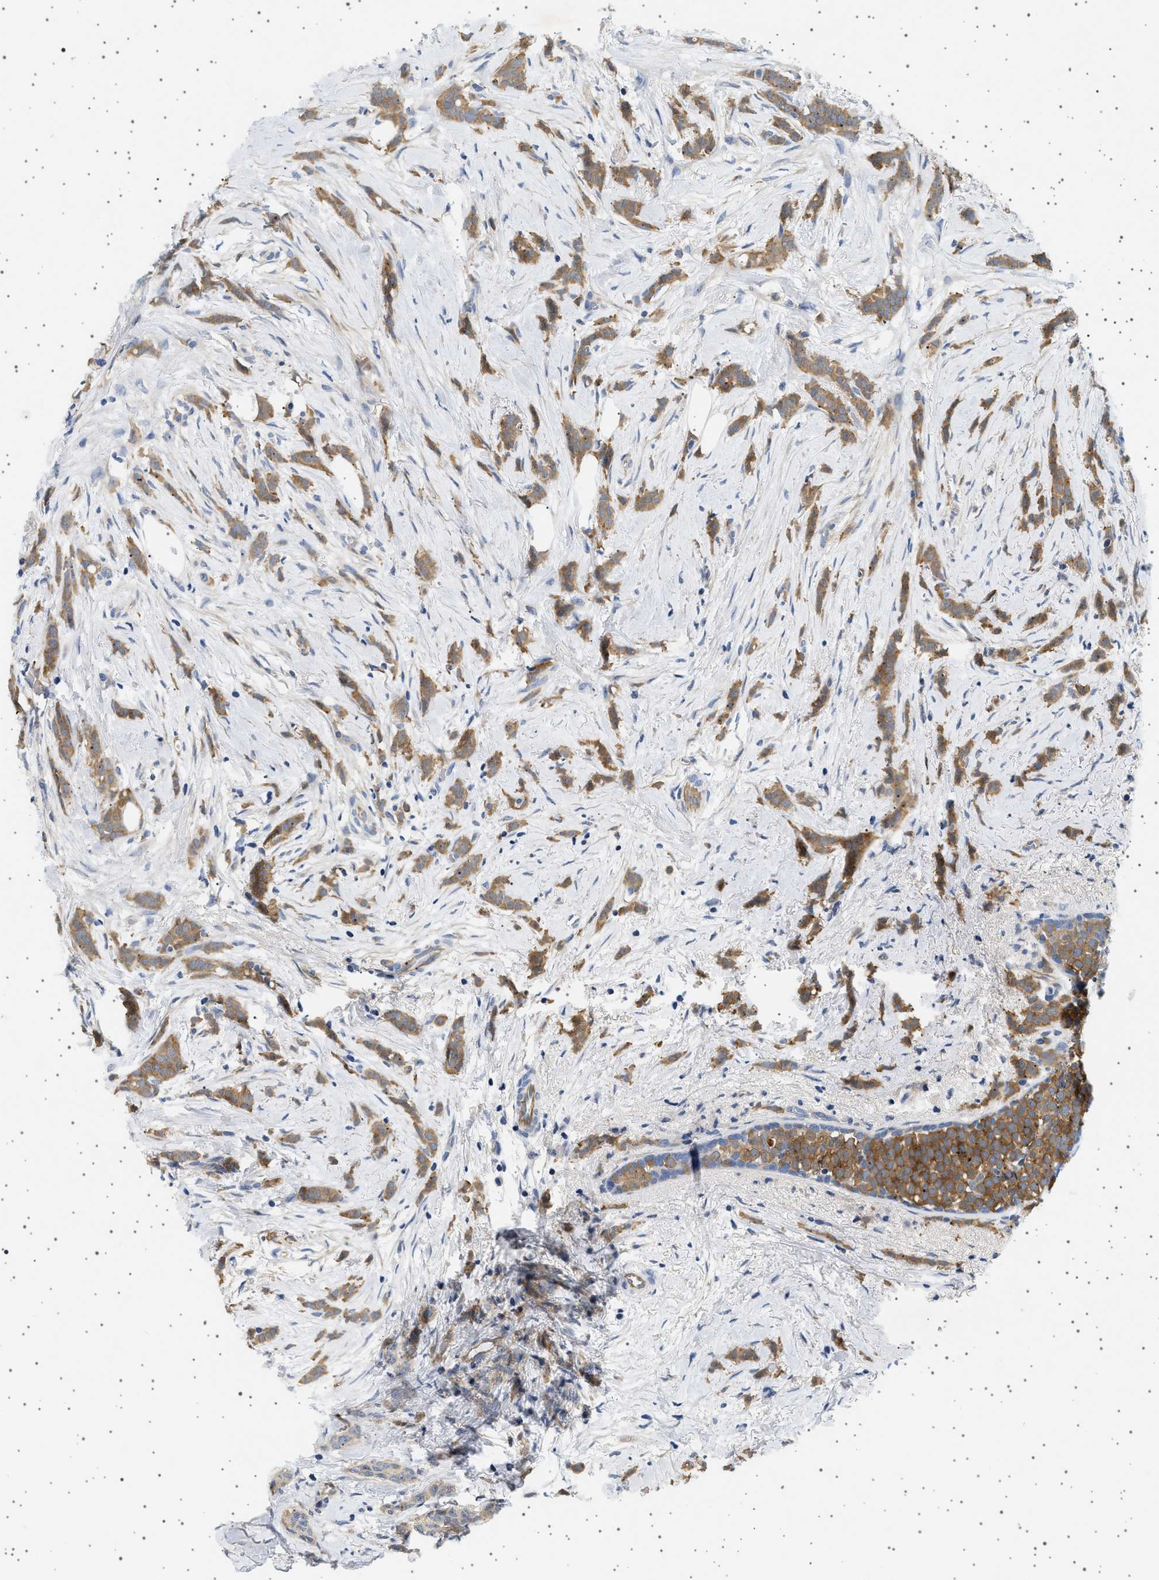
{"staining": {"intensity": "moderate", "quantity": ">75%", "location": "cytoplasmic/membranous"}, "tissue": "breast cancer", "cell_type": "Tumor cells", "image_type": "cancer", "snomed": [{"axis": "morphology", "description": "Lobular carcinoma, in situ"}, {"axis": "morphology", "description": "Lobular carcinoma"}, {"axis": "topography", "description": "Breast"}], "caption": "A photomicrograph showing moderate cytoplasmic/membranous expression in about >75% of tumor cells in lobular carcinoma (breast), as visualized by brown immunohistochemical staining.", "gene": "PLPP6", "patient": {"sex": "female", "age": 41}}